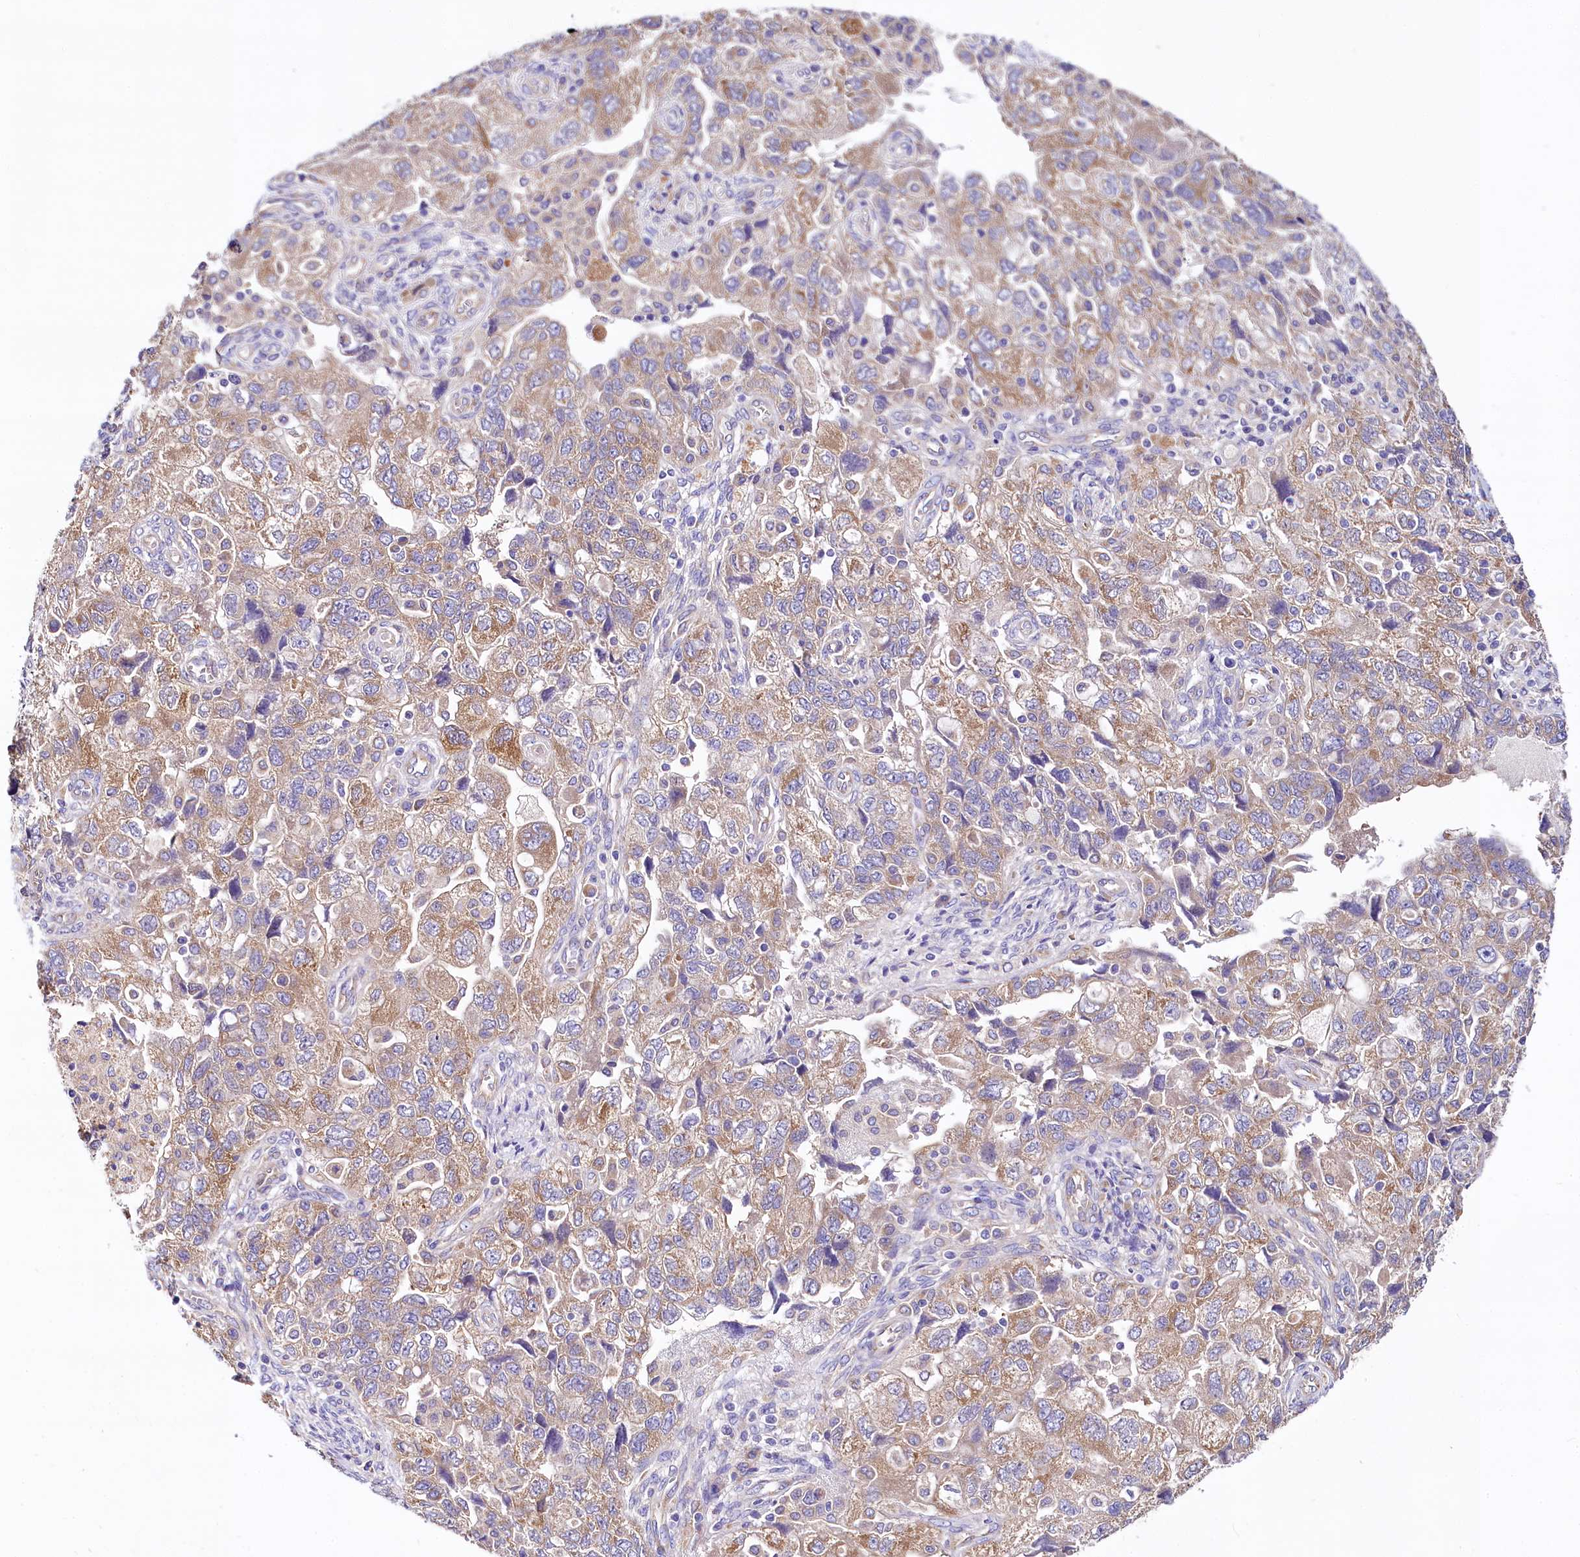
{"staining": {"intensity": "moderate", "quantity": "25%-75%", "location": "cytoplasmic/membranous"}, "tissue": "ovarian cancer", "cell_type": "Tumor cells", "image_type": "cancer", "snomed": [{"axis": "morphology", "description": "Carcinoma, NOS"}, {"axis": "morphology", "description": "Cystadenocarcinoma, serous, NOS"}, {"axis": "topography", "description": "Ovary"}], "caption": "Tumor cells display medium levels of moderate cytoplasmic/membranous expression in about 25%-75% of cells in ovarian cancer.", "gene": "QARS1", "patient": {"sex": "female", "age": 69}}